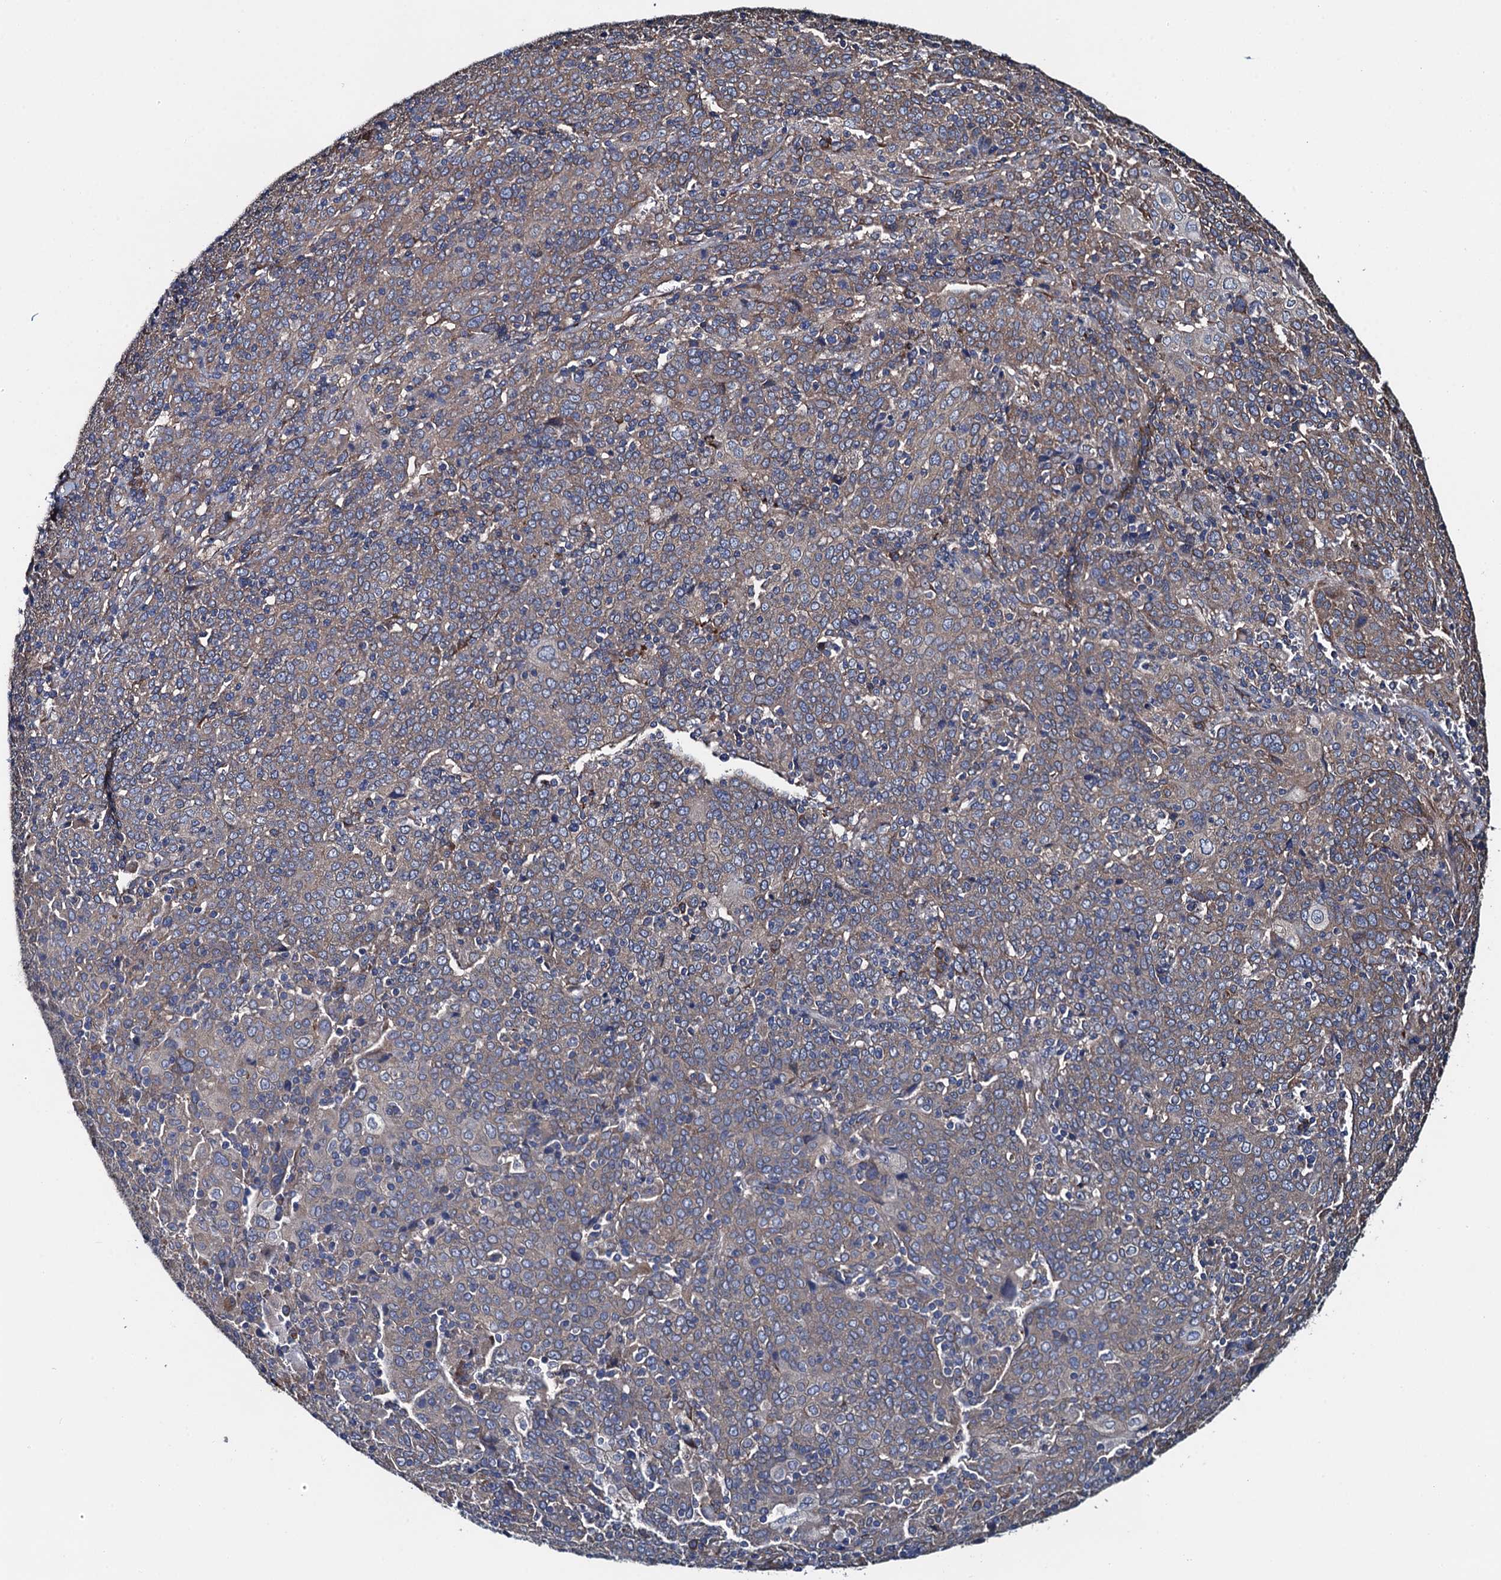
{"staining": {"intensity": "weak", "quantity": "25%-75%", "location": "cytoplasmic/membranous"}, "tissue": "cervical cancer", "cell_type": "Tumor cells", "image_type": "cancer", "snomed": [{"axis": "morphology", "description": "Squamous cell carcinoma, NOS"}, {"axis": "topography", "description": "Cervix"}], "caption": "This histopathology image shows squamous cell carcinoma (cervical) stained with IHC to label a protein in brown. The cytoplasmic/membranous of tumor cells show weak positivity for the protein. Nuclei are counter-stained blue.", "gene": "ADCY9", "patient": {"sex": "female", "age": 67}}